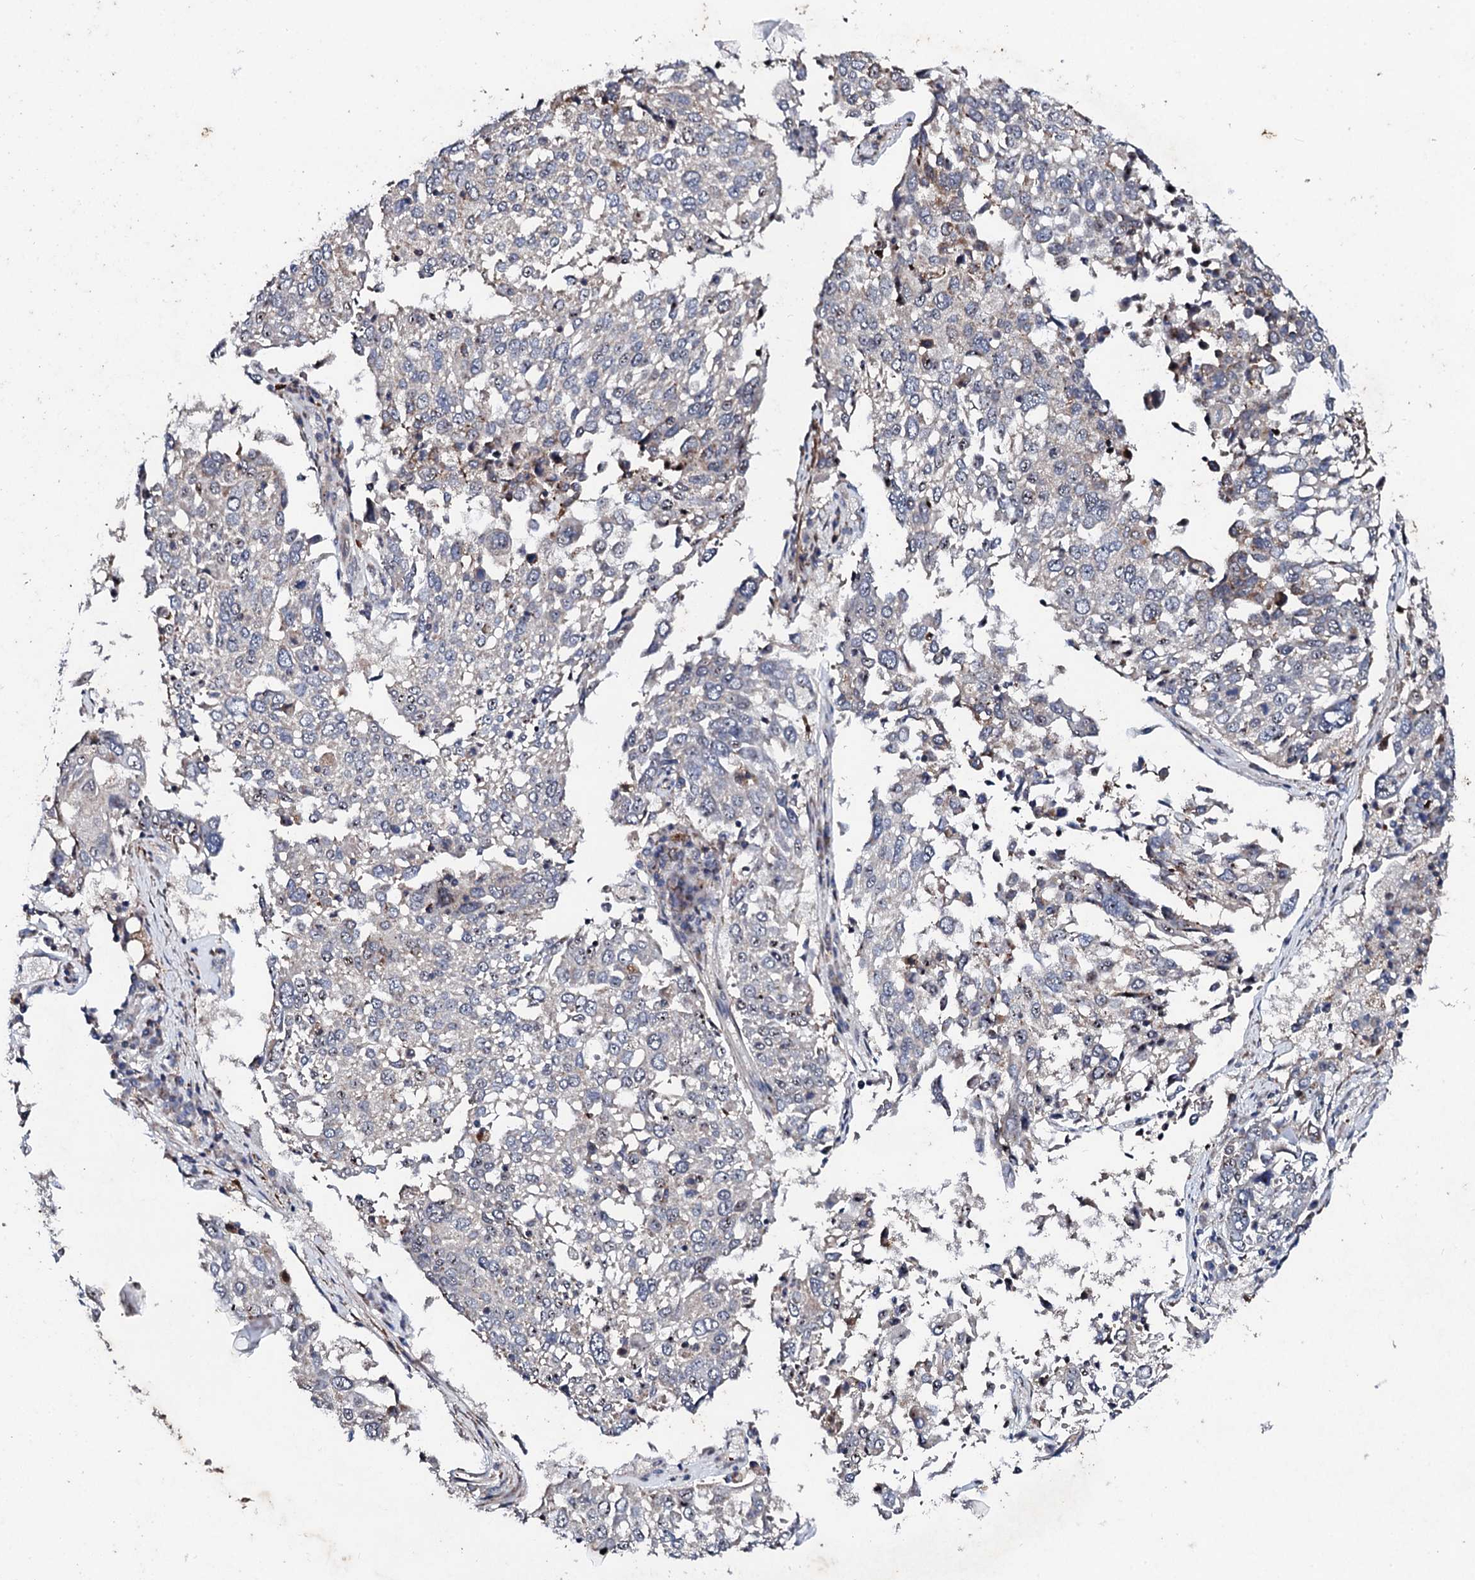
{"staining": {"intensity": "negative", "quantity": "none", "location": "none"}, "tissue": "lung cancer", "cell_type": "Tumor cells", "image_type": "cancer", "snomed": [{"axis": "morphology", "description": "Squamous cell carcinoma, NOS"}, {"axis": "topography", "description": "Lung"}], "caption": "Immunohistochemical staining of human lung cancer reveals no significant staining in tumor cells.", "gene": "GTPBP4", "patient": {"sex": "male", "age": 65}}